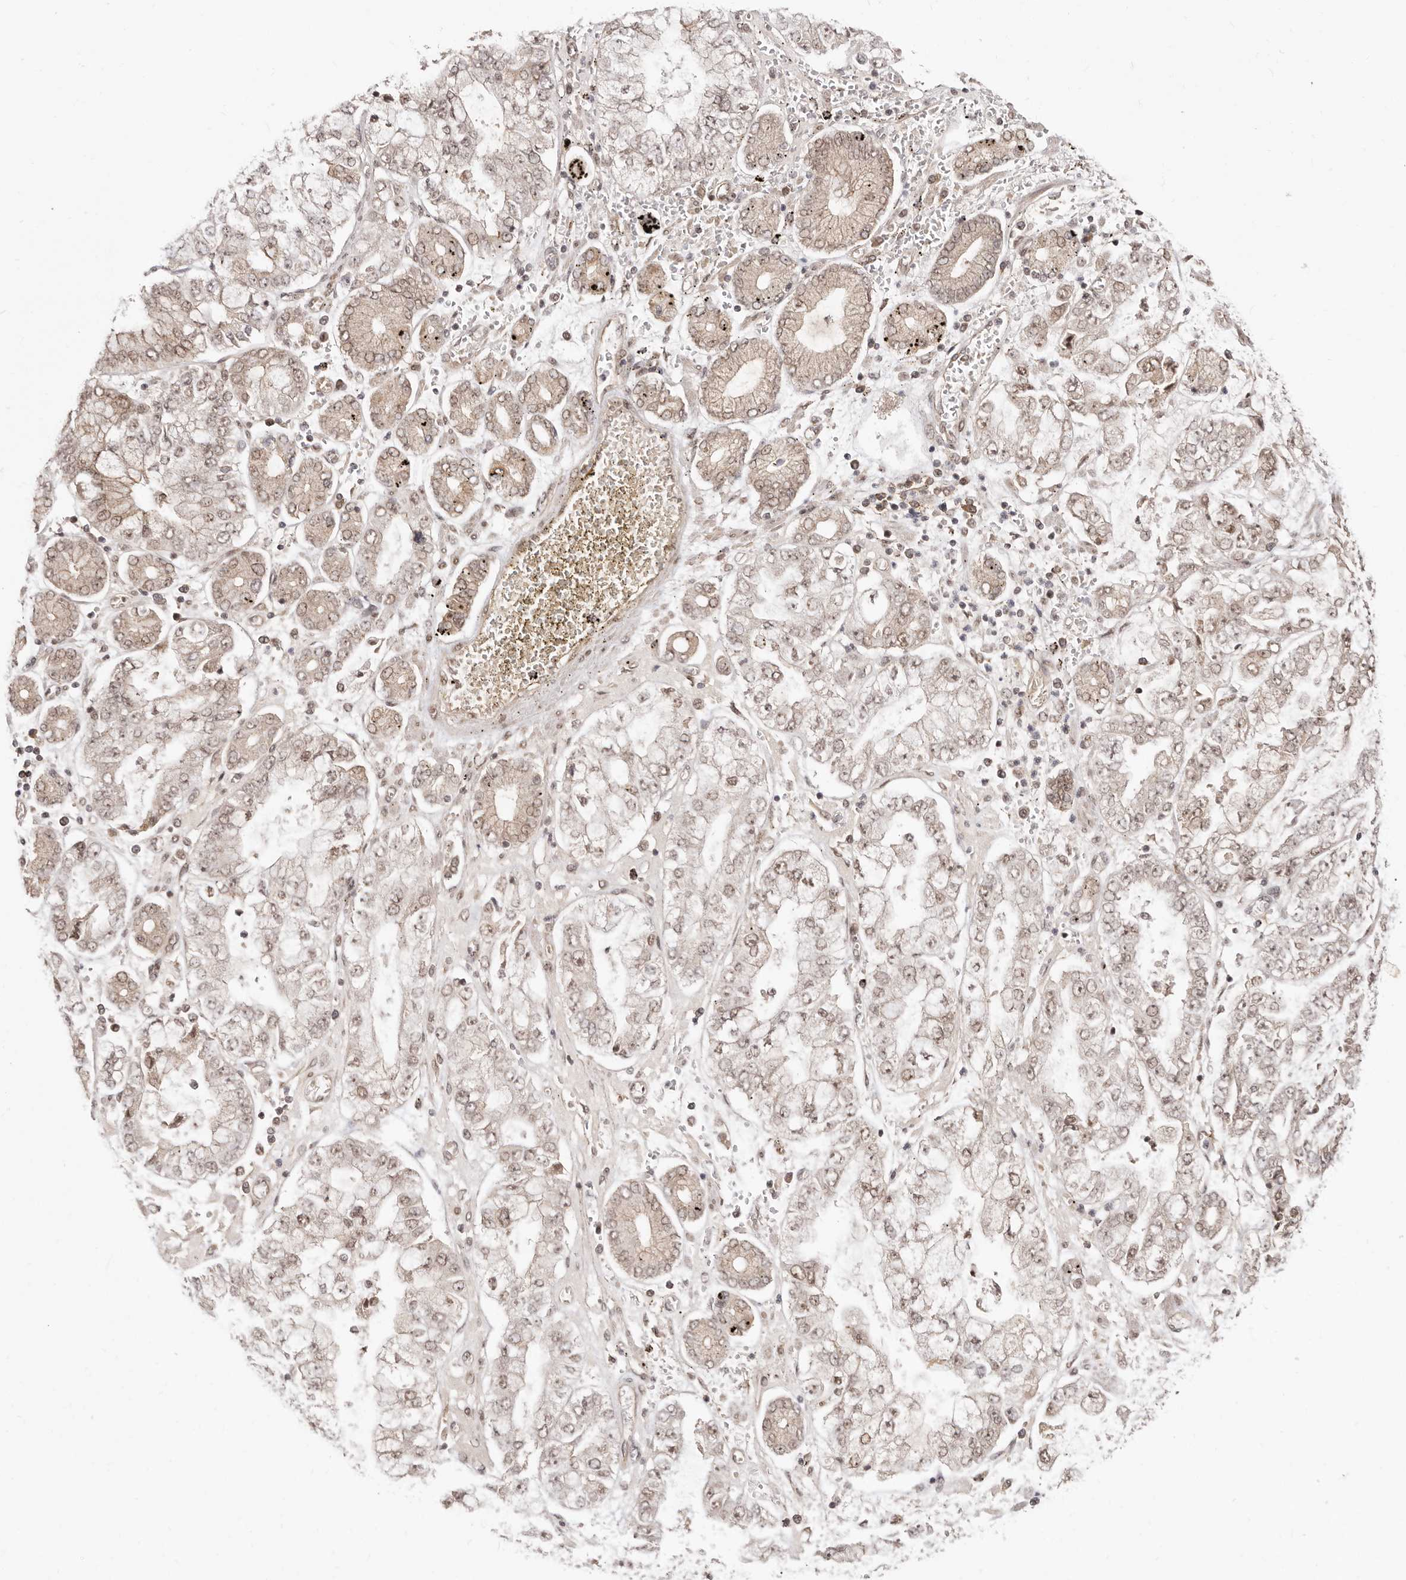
{"staining": {"intensity": "weak", "quantity": ">75%", "location": "nuclear"}, "tissue": "stomach cancer", "cell_type": "Tumor cells", "image_type": "cancer", "snomed": [{"axis": "morphology", "description": "Adenocarcinoma, NOS"}, {"axis": "topography", "description": "Stomach"}], "caption": "Protein staining by immunohistochemistry displays weak nuclear positivity in about >75% of tumor cells in stomach cancer.", "gene": "MED8", "patient": {"sex": "male", "age": 76}}